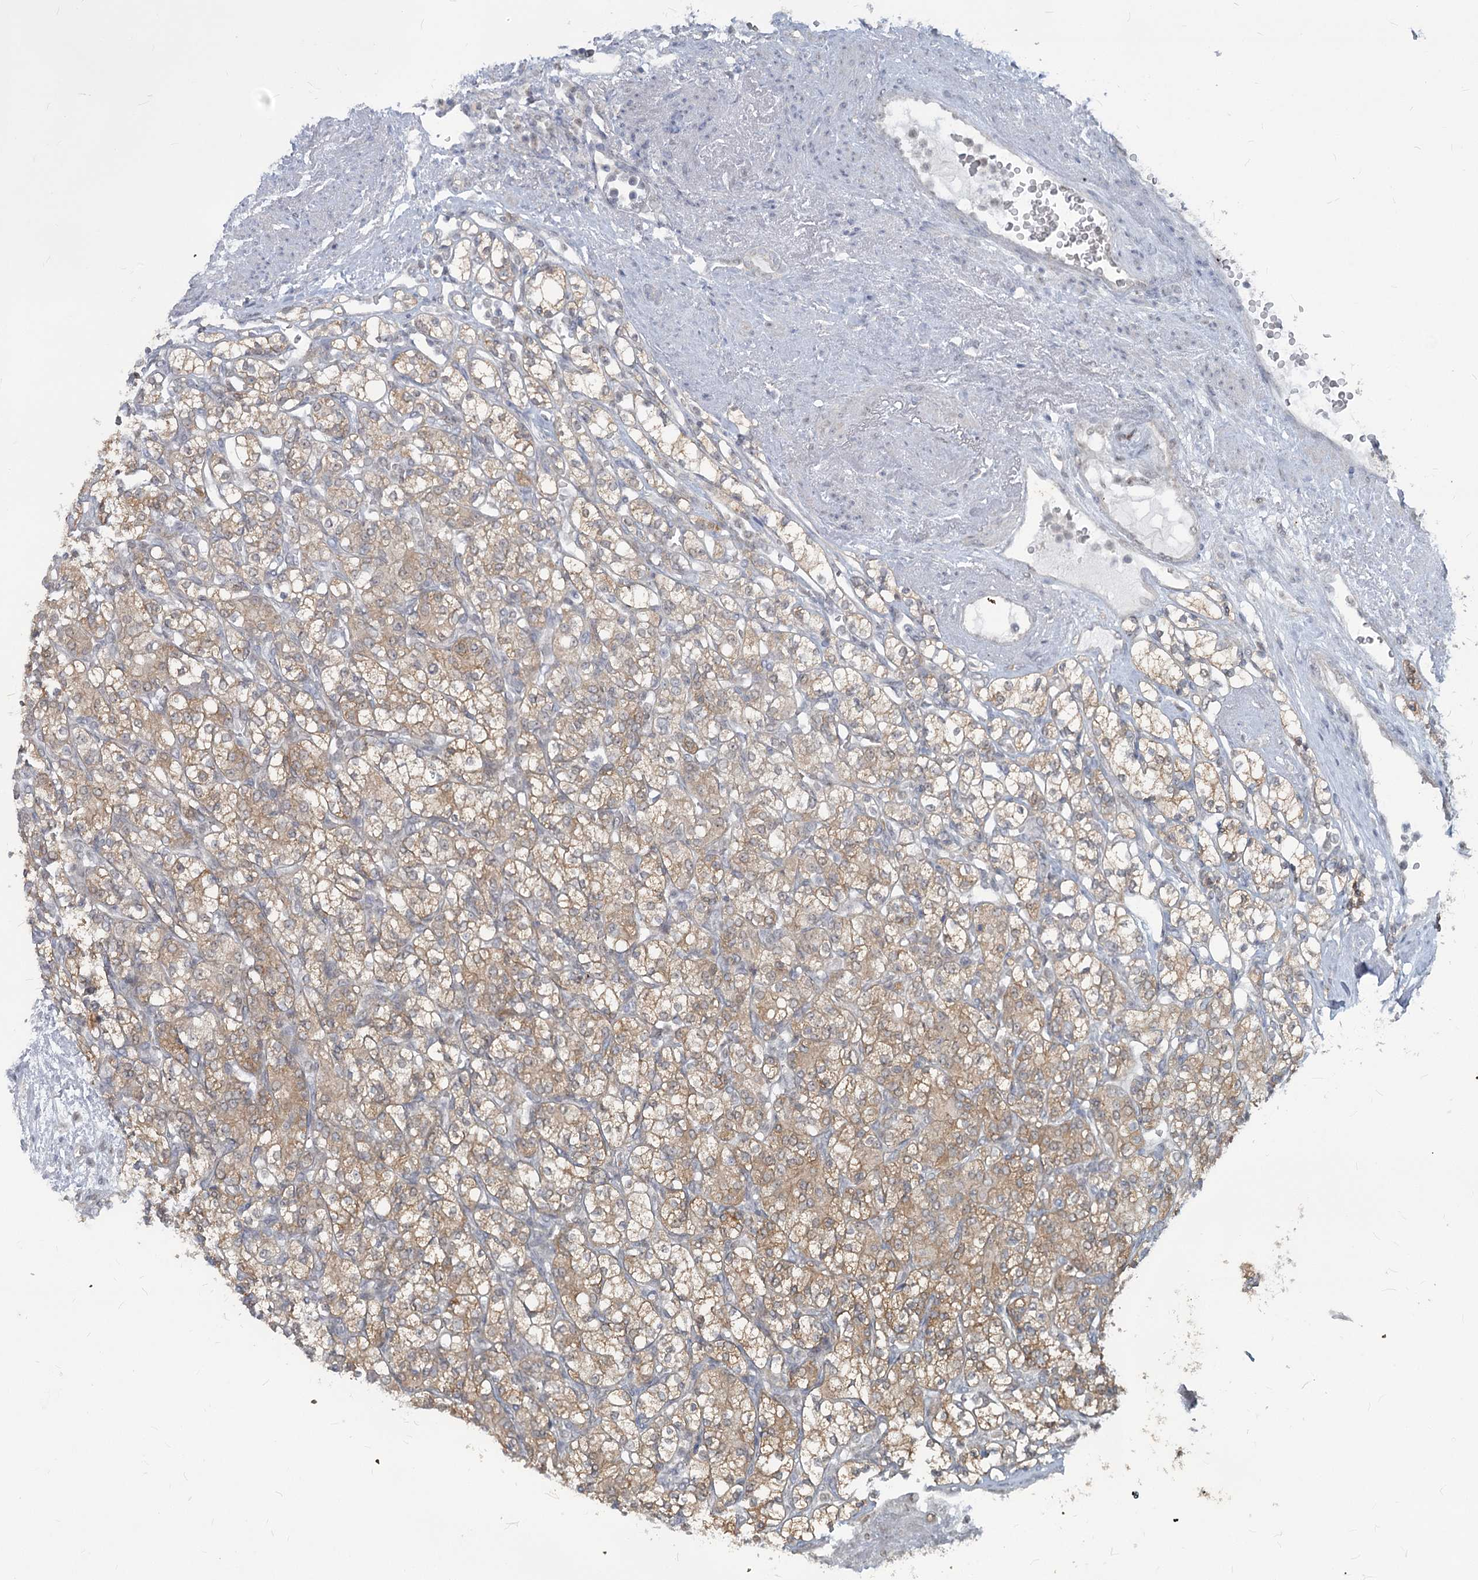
{"staining": {"intensity": "moderate", "quantity": "25%-75%", "location": "cytoplasmic/membranous"}, "tissue": "renal cancer", "cell_type": "Tumor cells", "image_type": "cancer", "snomed": [{"axis": "morphology", "description": "Adenocarcinoma, NOS"}, {"axis": "topography", "description": "Kidney"}], "caption": "Renal cancer (adenocarcinoma) stained with immunohistochemistry shows moderate cytoplasmic/membranous staining in about 25%-75% of tumor cells. (DAB (3,3'-diaminobenzidine) = brown stain, brightfield microscopy at high magnification).", "gene": "MTG1", "patient": {"sex": "male", "age": 77}}